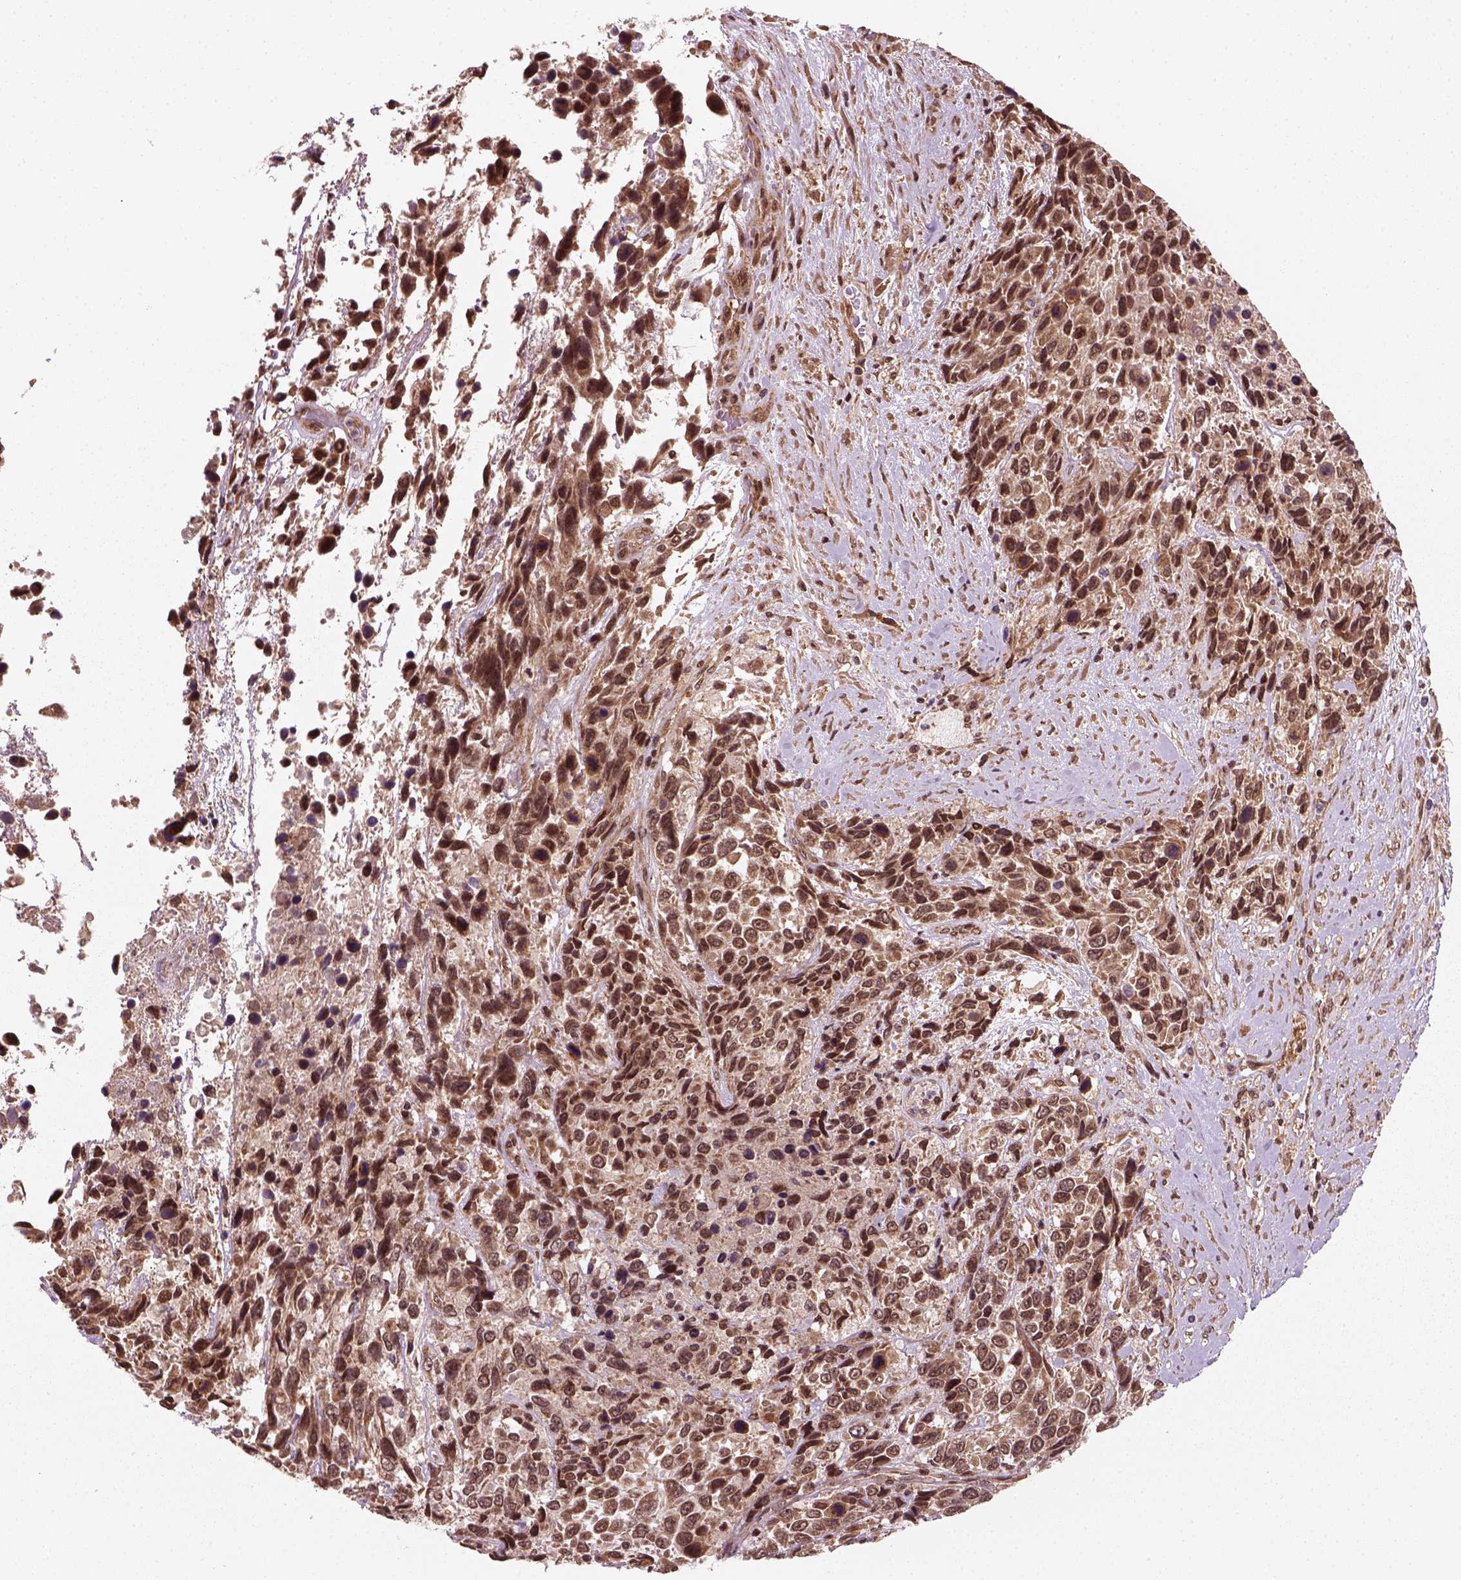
{"staining": {"intensity": "moderate", "quantity": ">75%", "location": "cytoplasmic/membranous,nuclear"}, "tissue": "urothelial cancer", "cell_type": "Tumor cells", "image_type": "cancer", "snomed": [{"axis": "morphology", "description": "Urothelial carcinoma, High grade"}, {"axis": "topography", "description": "Urinary bladder"}], "caption": "This is an image of immunohistochemistry (IHC) staining of urothelial cancer, which shows moderate positivity in the cytoplasmic/membranous and nuclear of tumor cells.", "gene": "NUDT9", "patient": {"sex": "female", "age": 70}}